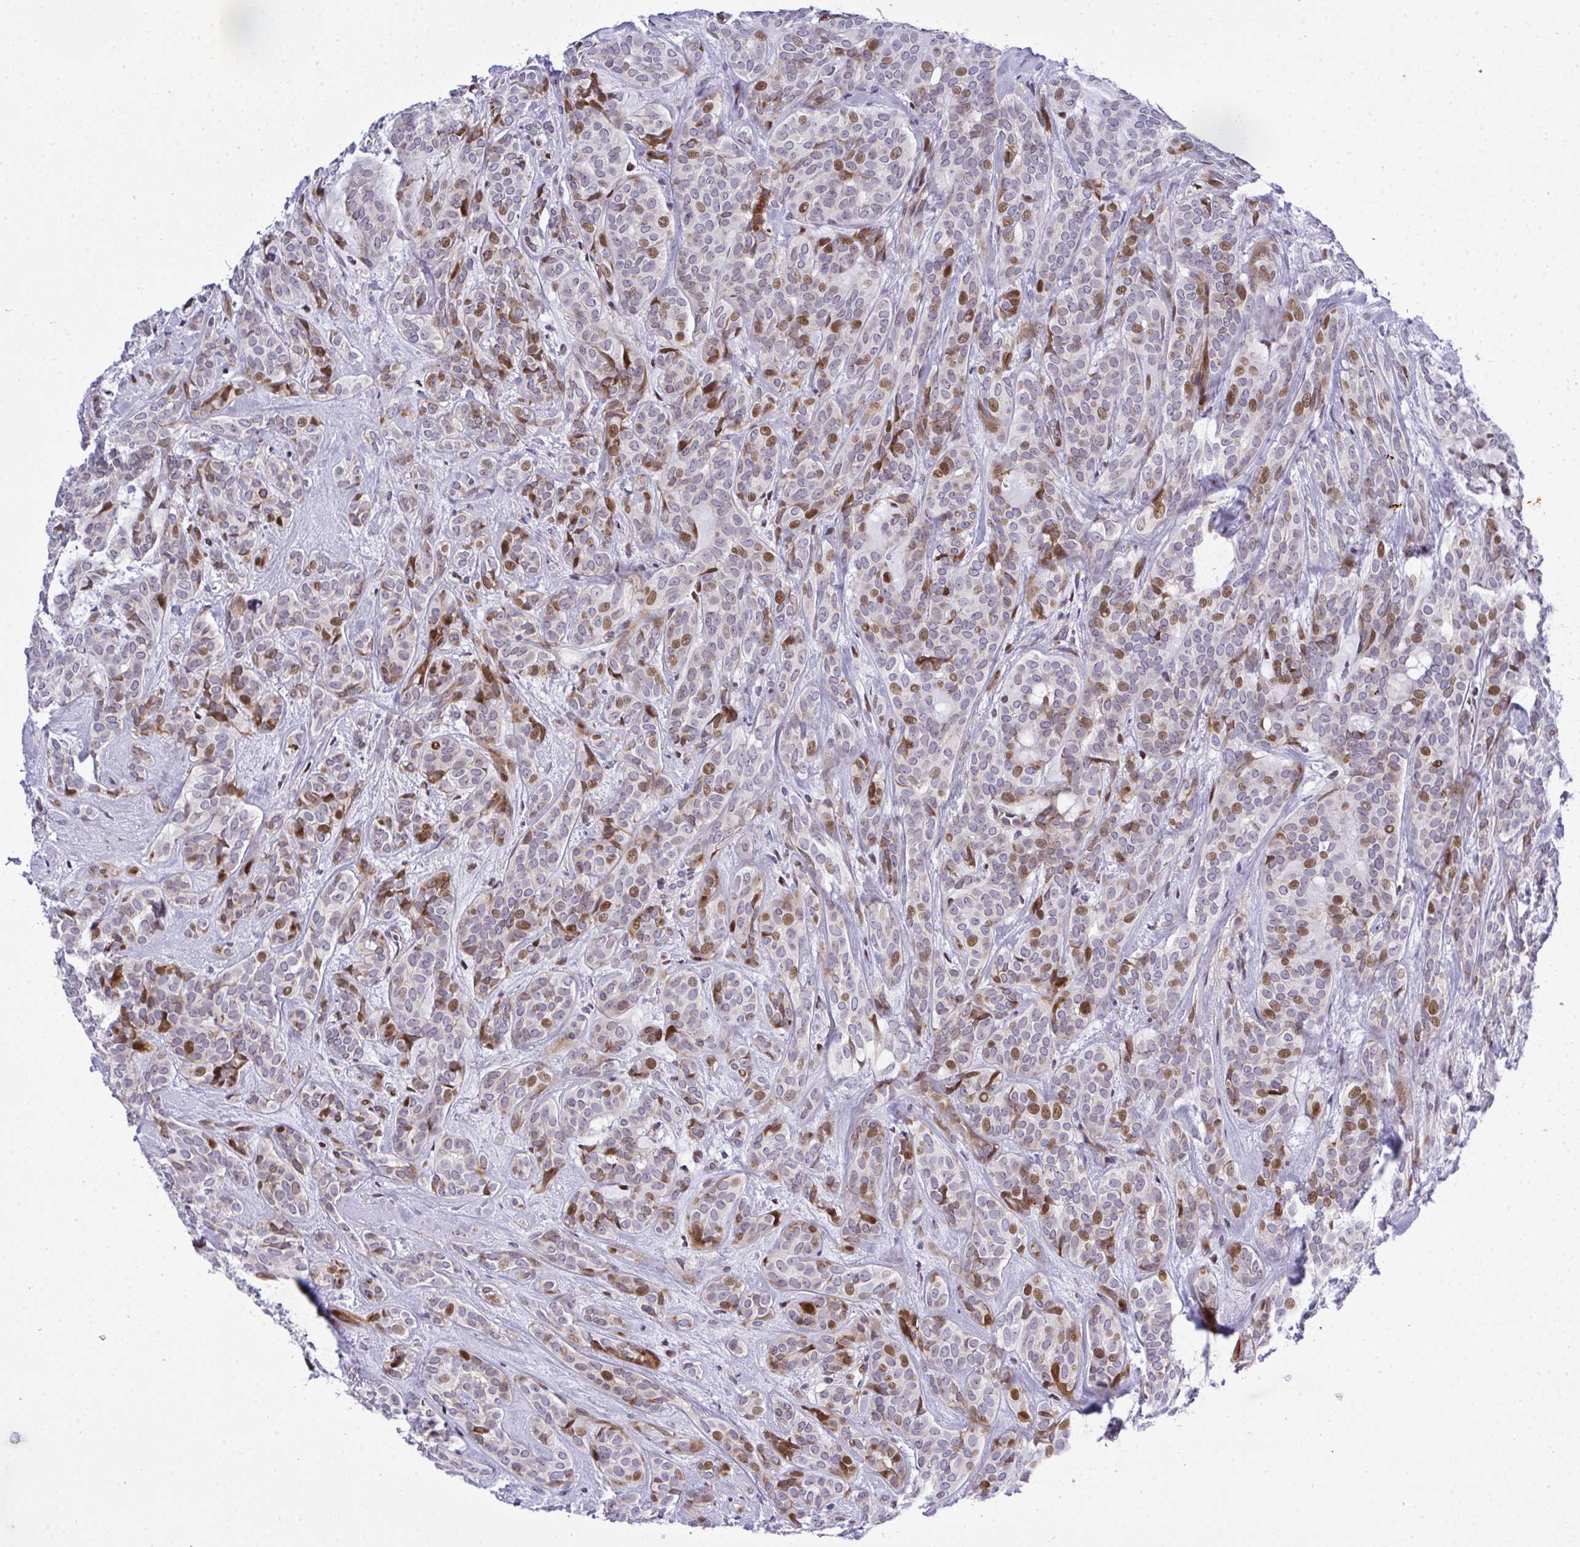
{"staining": {"intensity": "moderate", "quantity": "25%-75%", "location": "nuclear"}, "tissue": "head and neck cancer", "cell_type": "Tumor cells", "image_type": "cancer", "snomed": [{"axis": "morphology", "description": "Adenocarcinoma, NOS"}, {"axis": "topography", "description": "Head-Neck"}], "caption": "A photomicrograph of head and neck cancer stained for a protein exhibits moderate nuclear brown staining in tumor cells.", "gene": "CASTOR2", "patient": {"sex": "female", "age": 57}}